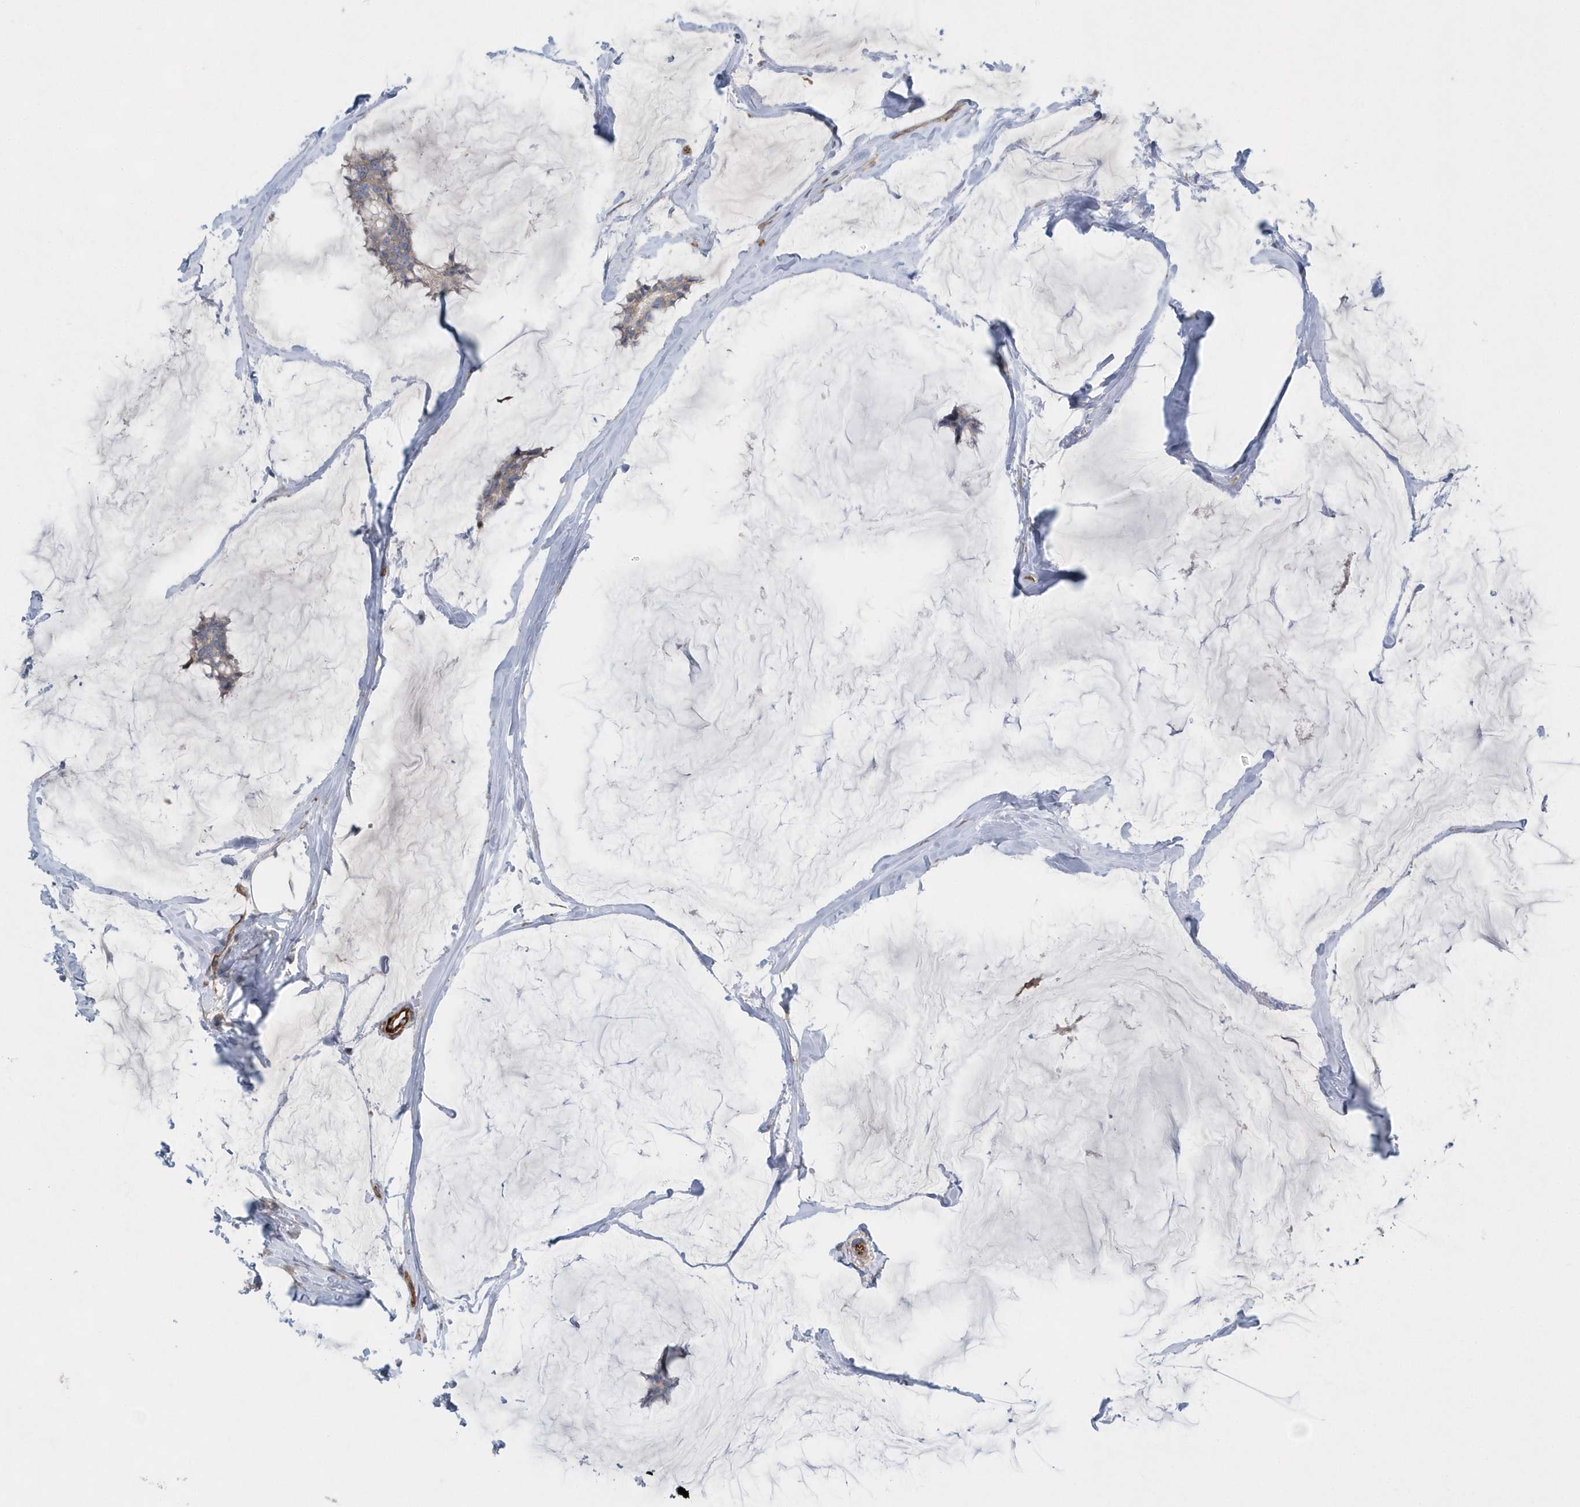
{"staining": {"intensity": "negative", "quantity": "none", "location": "none"}, "tissue": "breast cancer", "cell_type": "Tumor cells", "image_type": "cancer", "snomed": [{"axis": "morphology", "description": "Duct carcinoma"}, {"axis": "topography", "description": "Breast"}], "caption": "The micrograph demonstrates no staining of tumor cells in breast intraductal carcinoma.", "gene": "RAB17", "patient": {"sex": "female", "age": 93}}